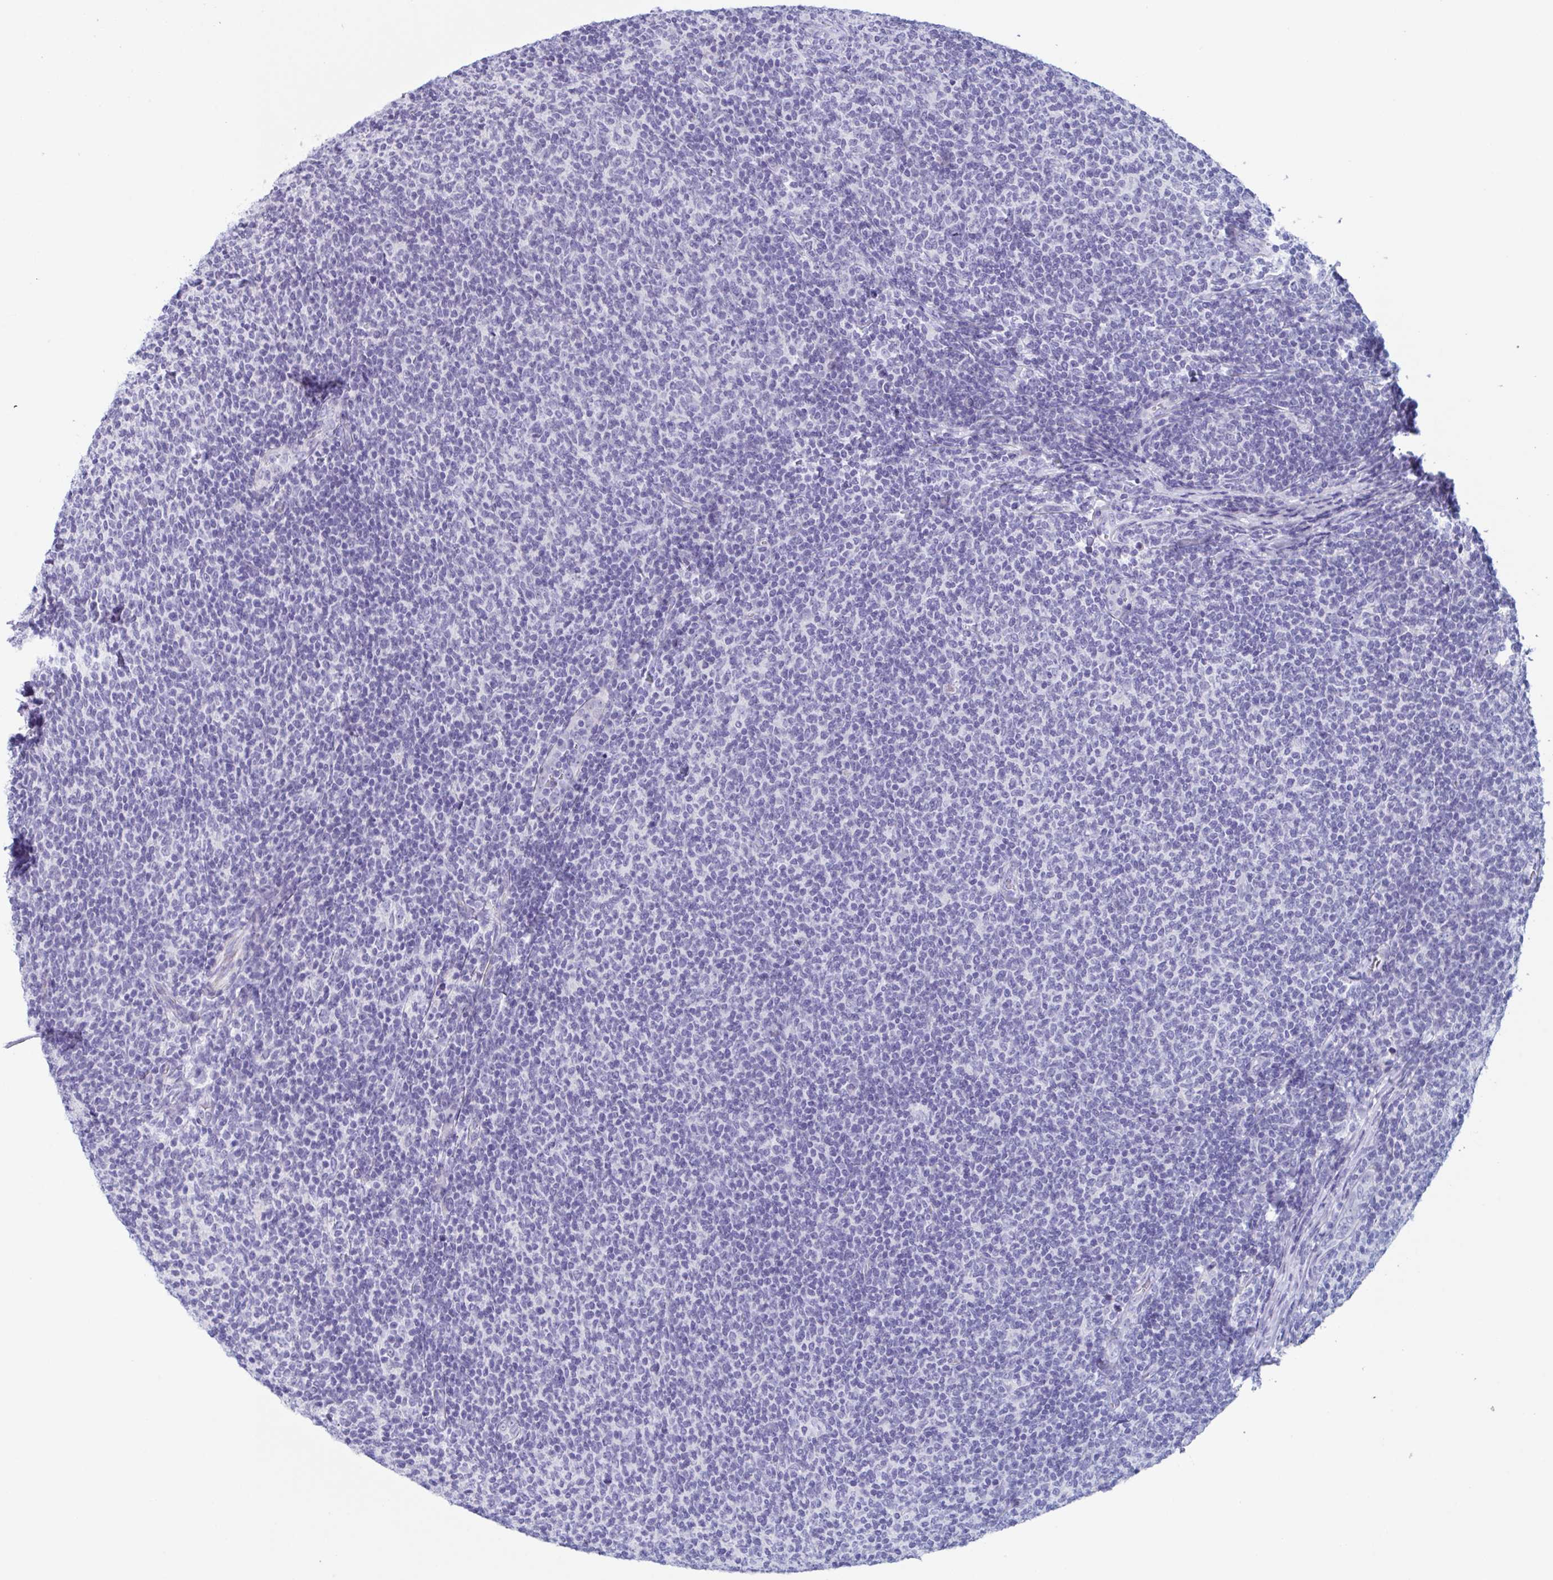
{"staining": {"intensity": "negative", "quantity": "none", "location": "none"}, "tissue": "lymphoma", "cell_type": "Tumor cells", "image_type": "cancer", "snomed": [{"axis": "morphology", "description": "Malignant lymphoma, non-Hodgkin's type, Low grade"}, {"axis": "topography", "description": "Lymph node"}], "caption": "Tumor cells are negative for protein expression in human low-grade malignant lymphoma, non-Hodgkin's type.", "gene": "ZPBP", "patient": {"sex": "male", "age": 52}}